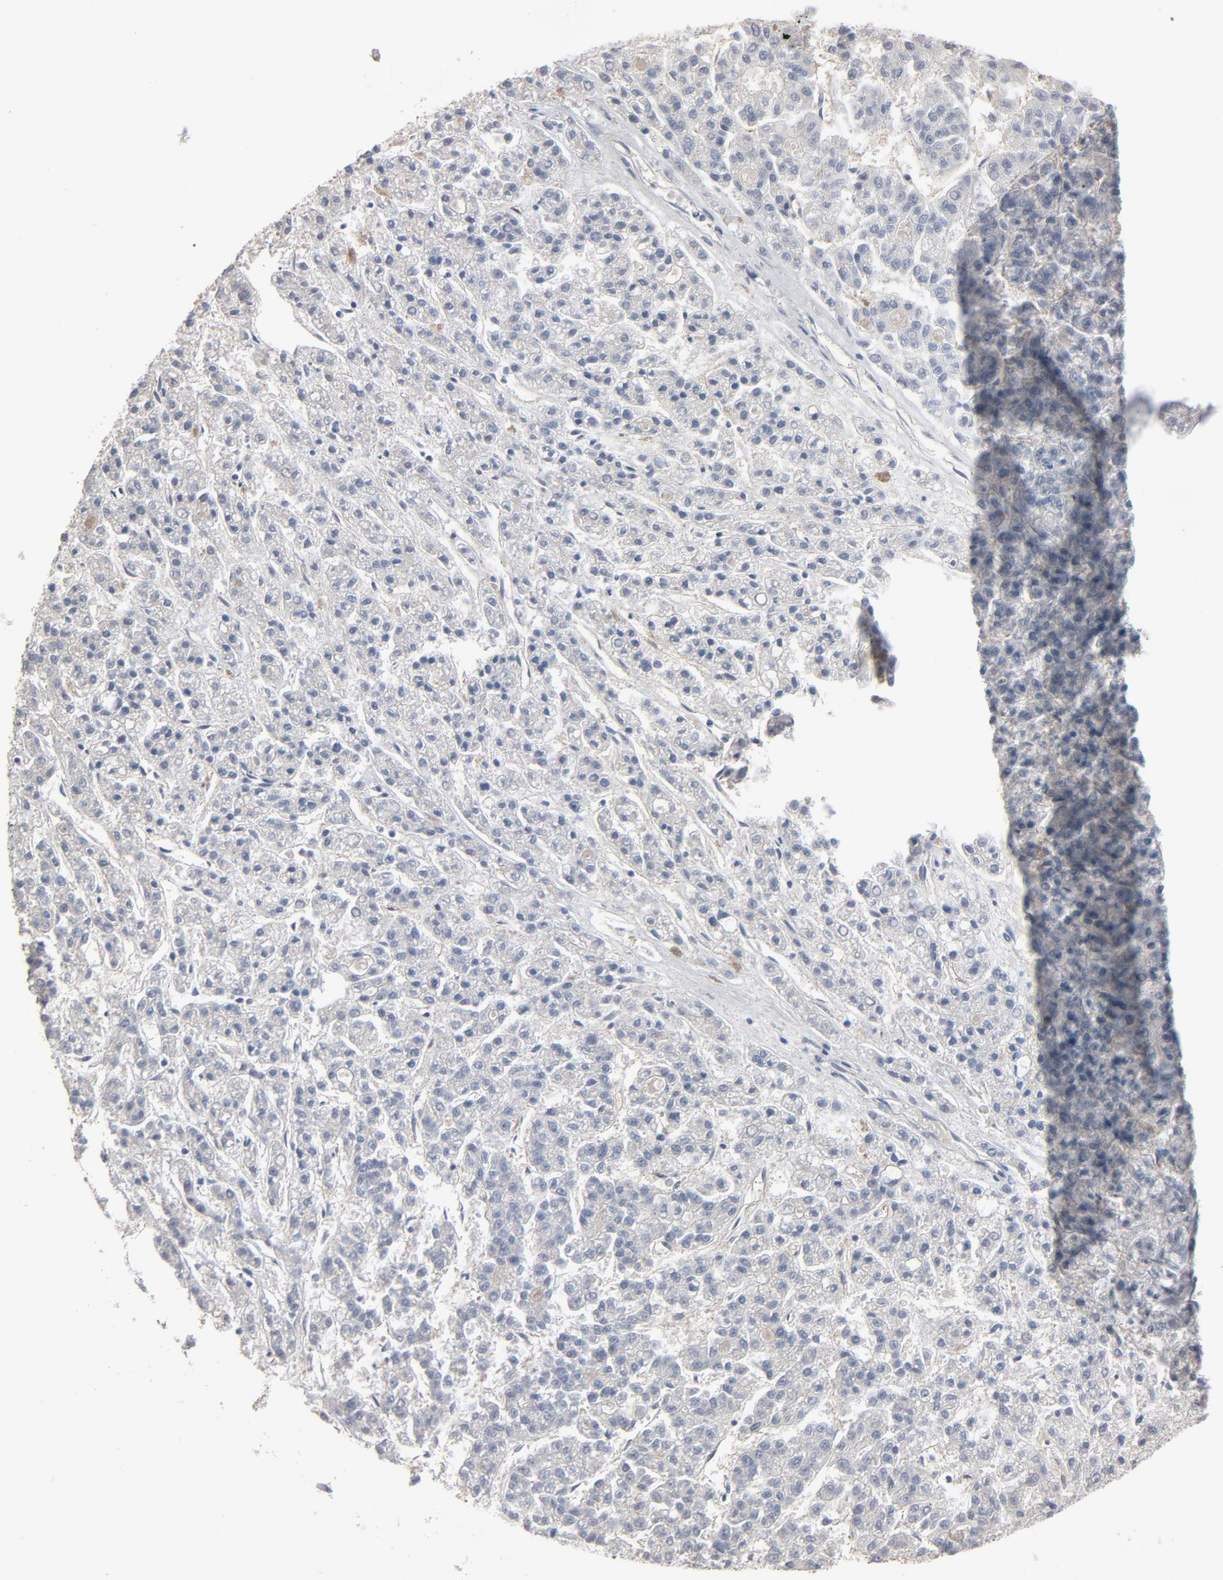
{"staining": {"intensity": "negative", "quantity": "none", "location": "none"}, "tissue": "liver cancer", "cell_type": "Tumor cells", "image_type": "cancer", "snomed": [{"axis": "morphology", "description": "Carcinoma, Hepatocellular, NOS"}, {"axis": "topography", "description": "Liver"}], "caption": "Immunohistochemical staining of liver hepatocellular carcinoma exhibits no significant staining in tumor cells. Brightfield microscopy of IHC stained with DAB (brown) and hematoxylin (blue), captured at high magnification.", "gene": "KDR", "patient": {"sex": "male", "age": 70}}